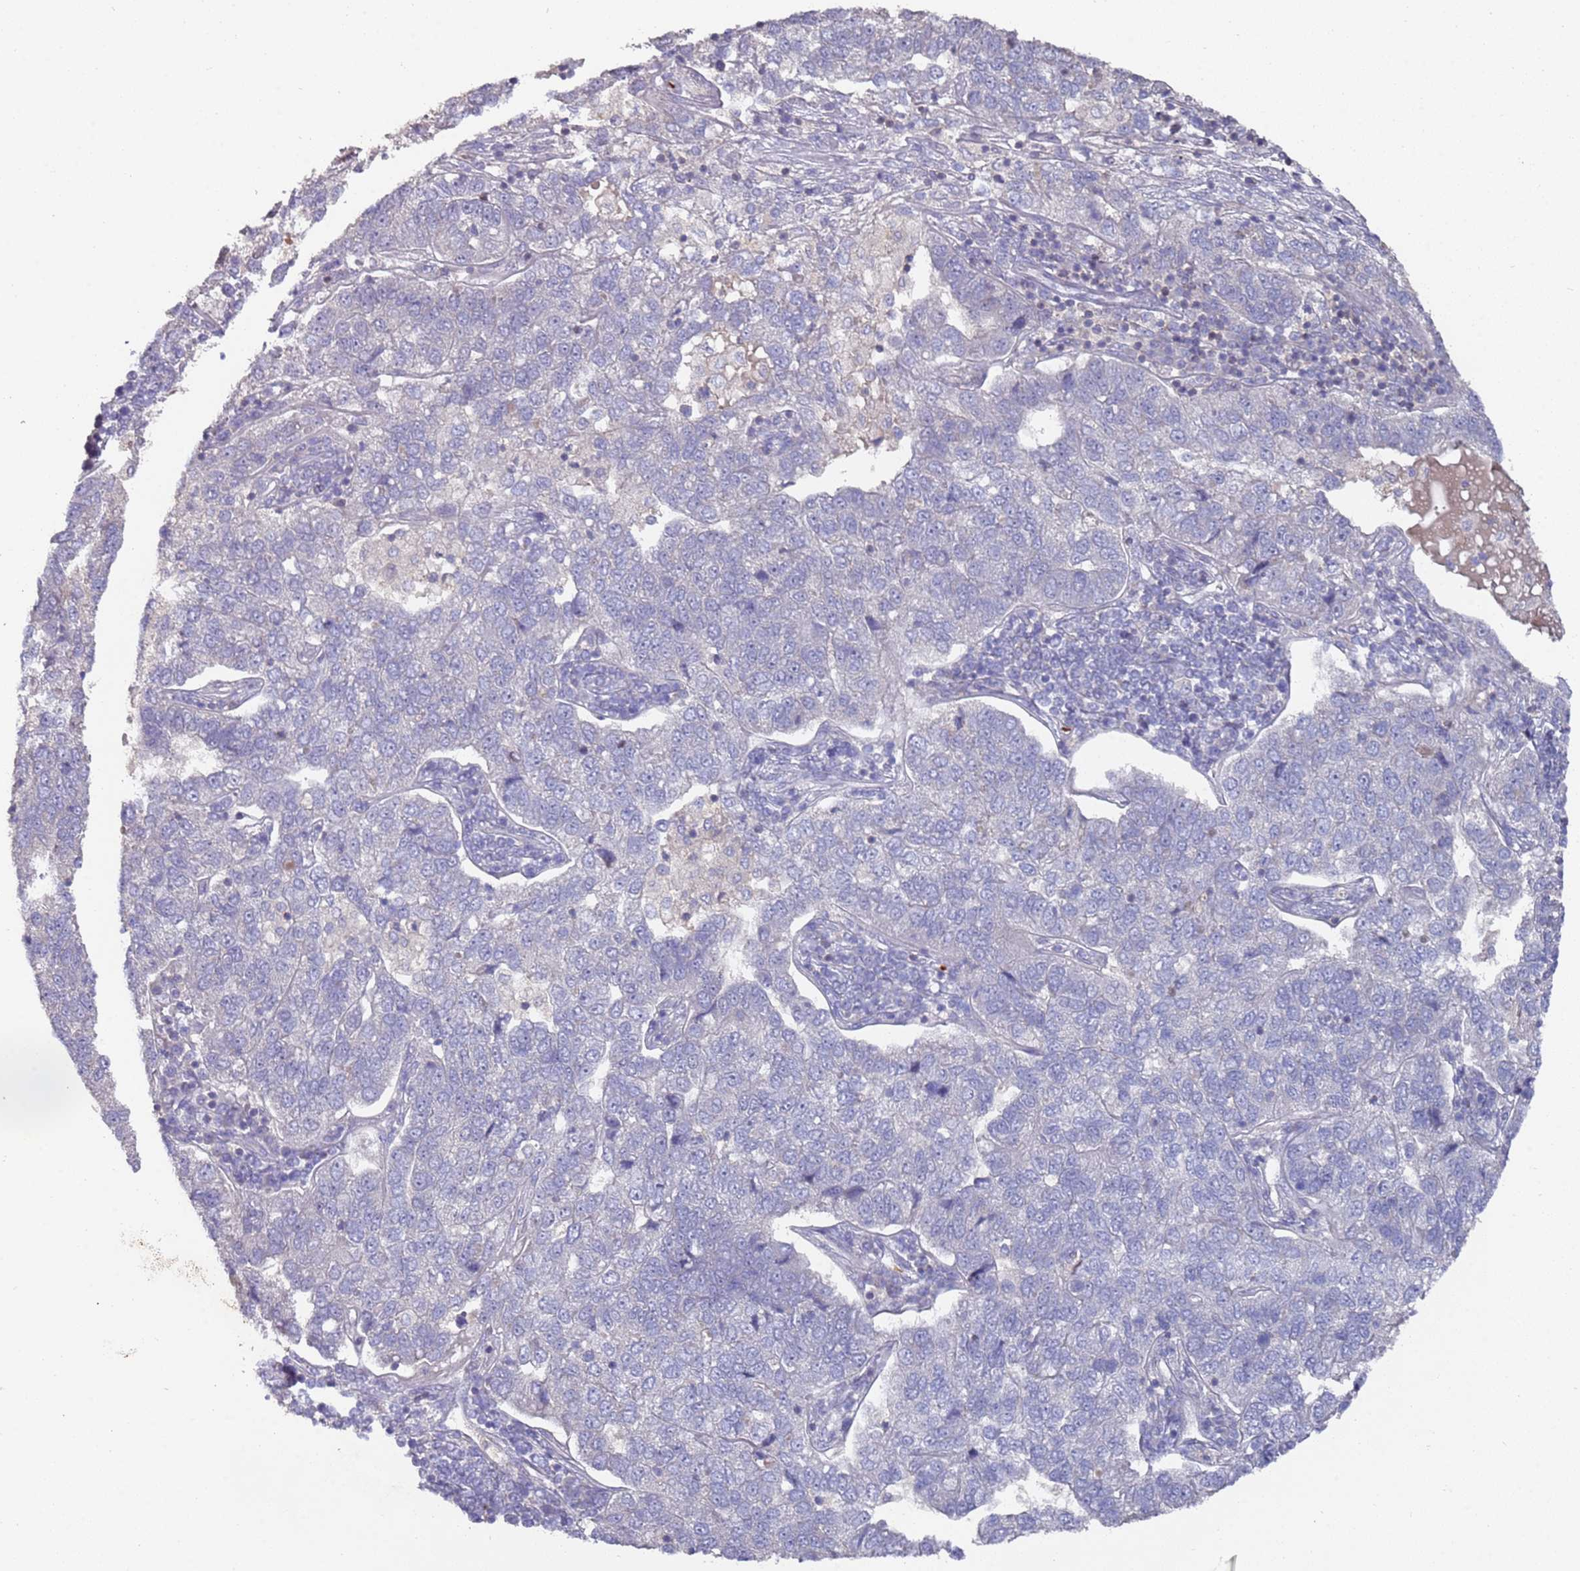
{"staining": {"intensity": "negative", "quantity": "none", "location": "none"}, "tissue": "pancreatic cancer", "cell_type": "Tumor cells", "image_type": "cancer", "snomed": [{"axis": "morphology", "description": "Adenocarcinoma, NOS"}, {"axis": "topography", "description": "Pancreas"}], "caption": "Immunohistochemistry of human pancreatic cancer (adenocarcinoma) displays no positivity in tumor cells.", "gene": "LACC1", "patient": {"sex": "female", "age": 61}}